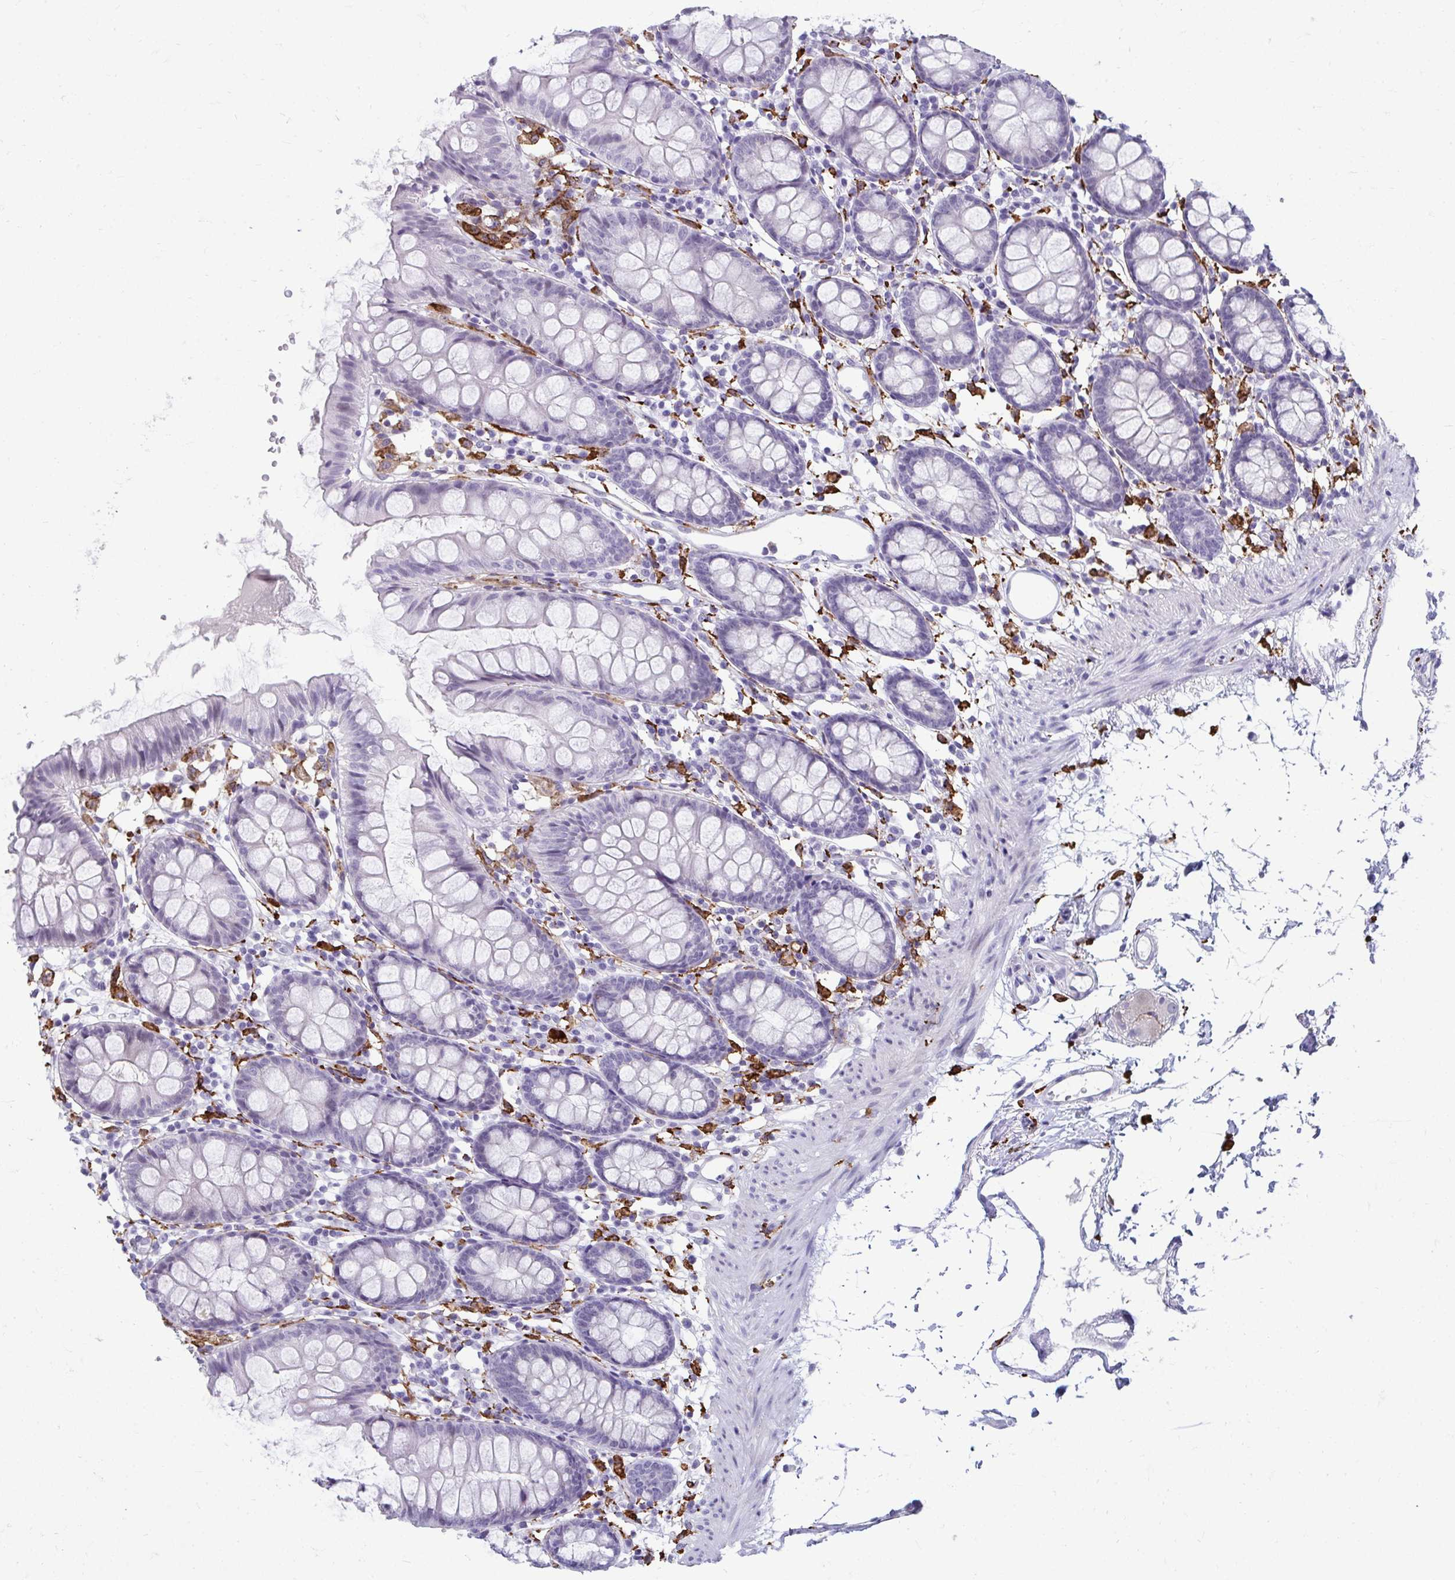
{"staining": {"intensity": "negative", "quantity": "none", "location": "none"}, "tissue": "colon", "cell_type": "Endothelial cells", "image_type": "normal", "snomed": [{"axis": "morphology", "description": "Normal tissue, NOS"}, {"axis": "topography", "description": "Colon"}], "caption": "Photomicrograph shows no significant protein staining in endothelial cells of unremarkable colon. The staining is performed using DAB brown chromogen with nuclei counter-stained in using hematoxylin.", "gene": "CD163", "patient": {"sex": "female", "age": 84}}